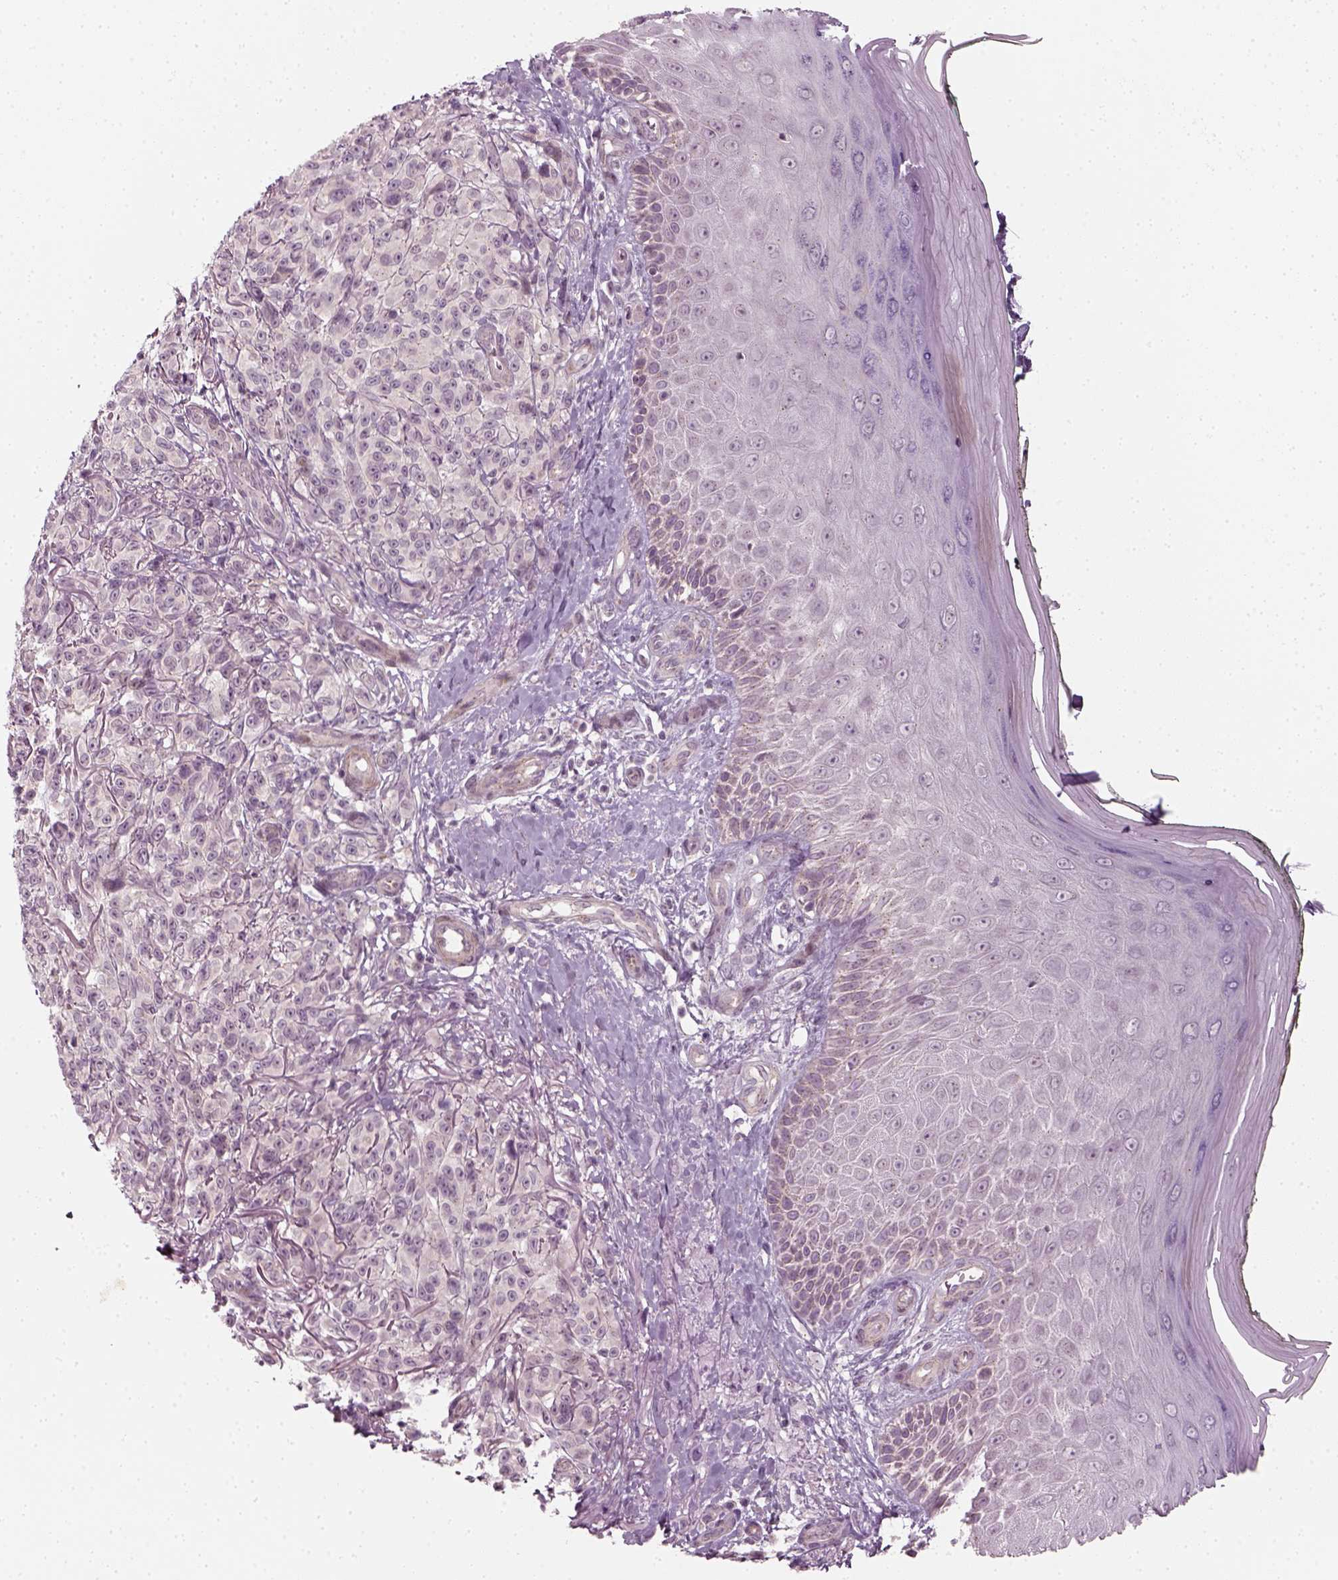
{"staining": {"intensity": "negative", "quantity": "none", "location": "none"}, "tissue": "melanoma", "cell_type": "Tumor cells", "image_type": "cancer", "snomed": [{"axis": "morphology", "description": "Malignant melanoma, NOS"}, {"axis": "topography", "description": "Skin"}], "caption": "Malignant melanoma was stained to show a protein in brown. There is no significant staining in tumor cells. Nuclei are stained in blue.", "gene": "MLIP", "patient": {"sex": "female", "age": 85}}